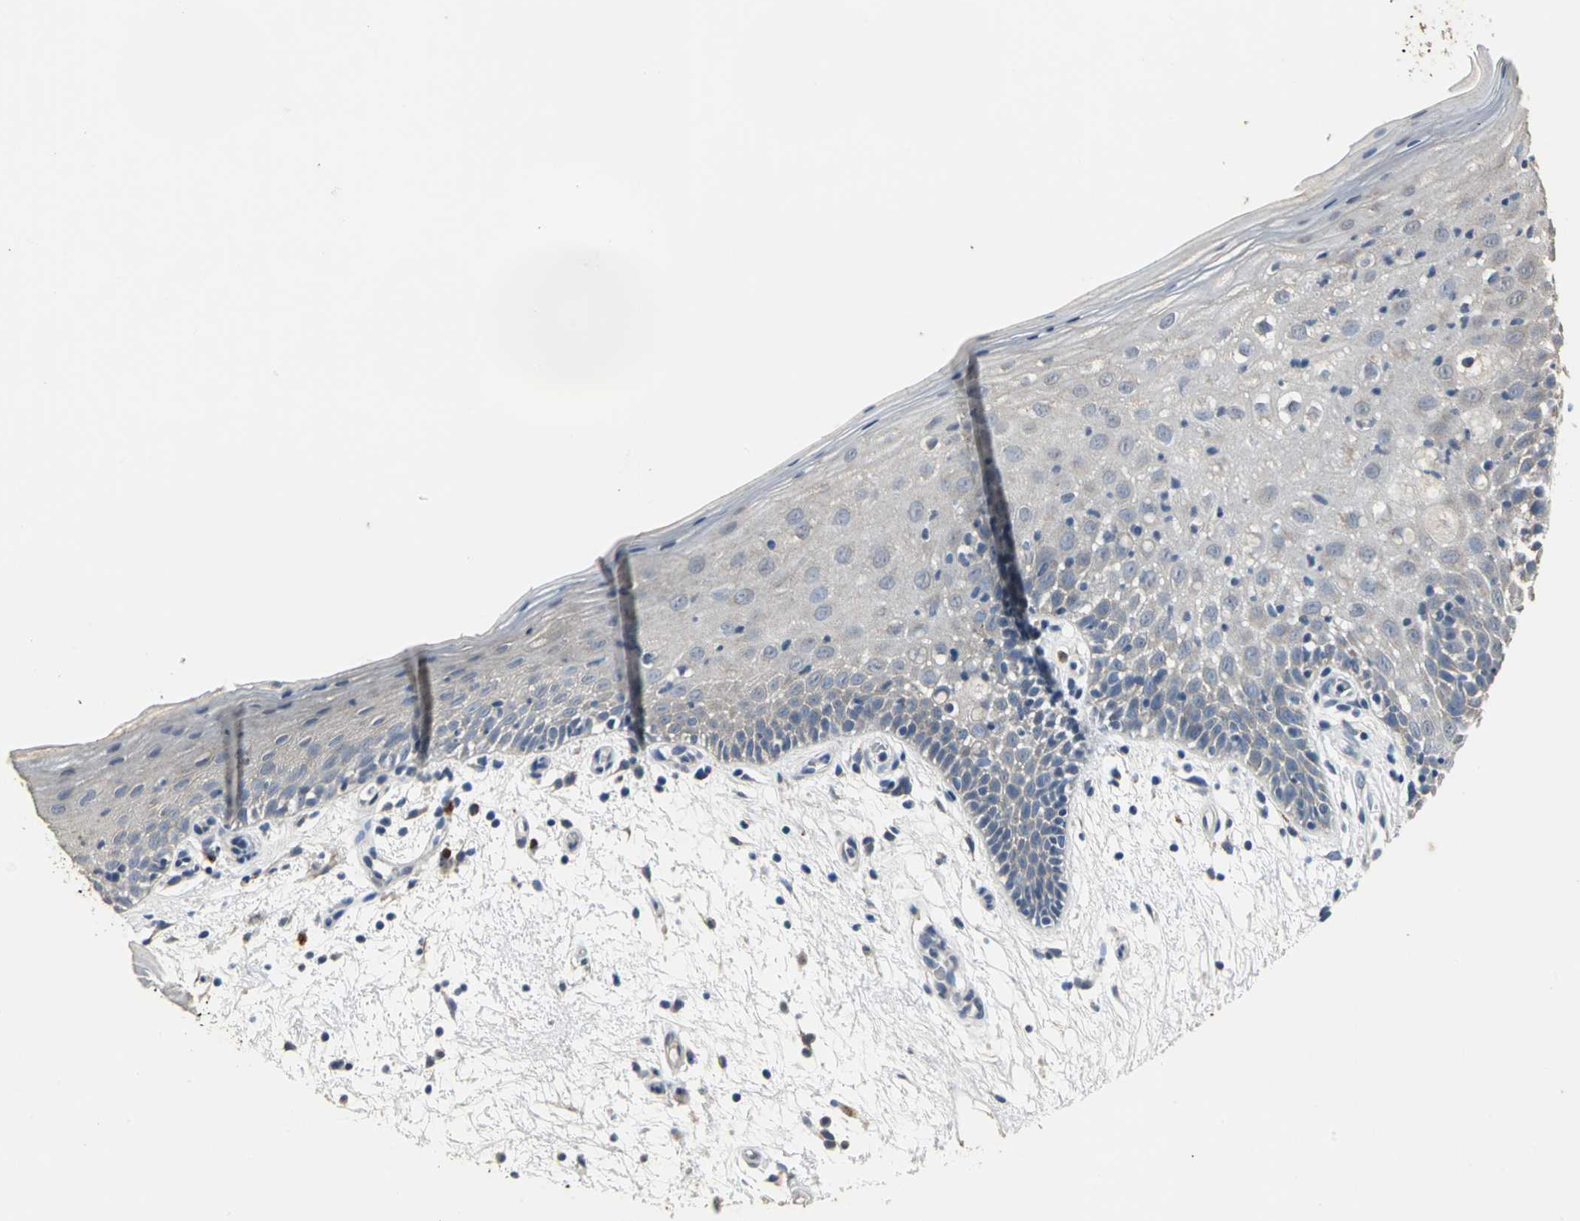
{"staining": {"intensity": "weak", "quantity": "25%-75%", "location": "cytoplasmic/membranous"}, "tissue": "oral mucosa", "cell_type": "Squamous epithelial cells", "image_type": "normal", "snomed": [{"axis": "morphology", "description": "Normal tissue, NOS"}, {"axis": "morphology", "description": "Squamous cell carcinoma, NOS"}, {"axis": "topography", "description": "Skeletal muscle"}, {"axis": "topography", "description": "Oral tissue"}, {"axis": "topography", "description": "Head-Neck"}], "caption": "DAB (3,3'-diaminobenzidine) immunohistochemical staining of benign human oral mucosa exhibits weak cytoplasmic/membranous protein staining in approximately 25%-75% of squamous epithelial cells. Nuclei are stained in blue.", "gene": "OCLN", "patient": {"sex": "male", "age": 71}}